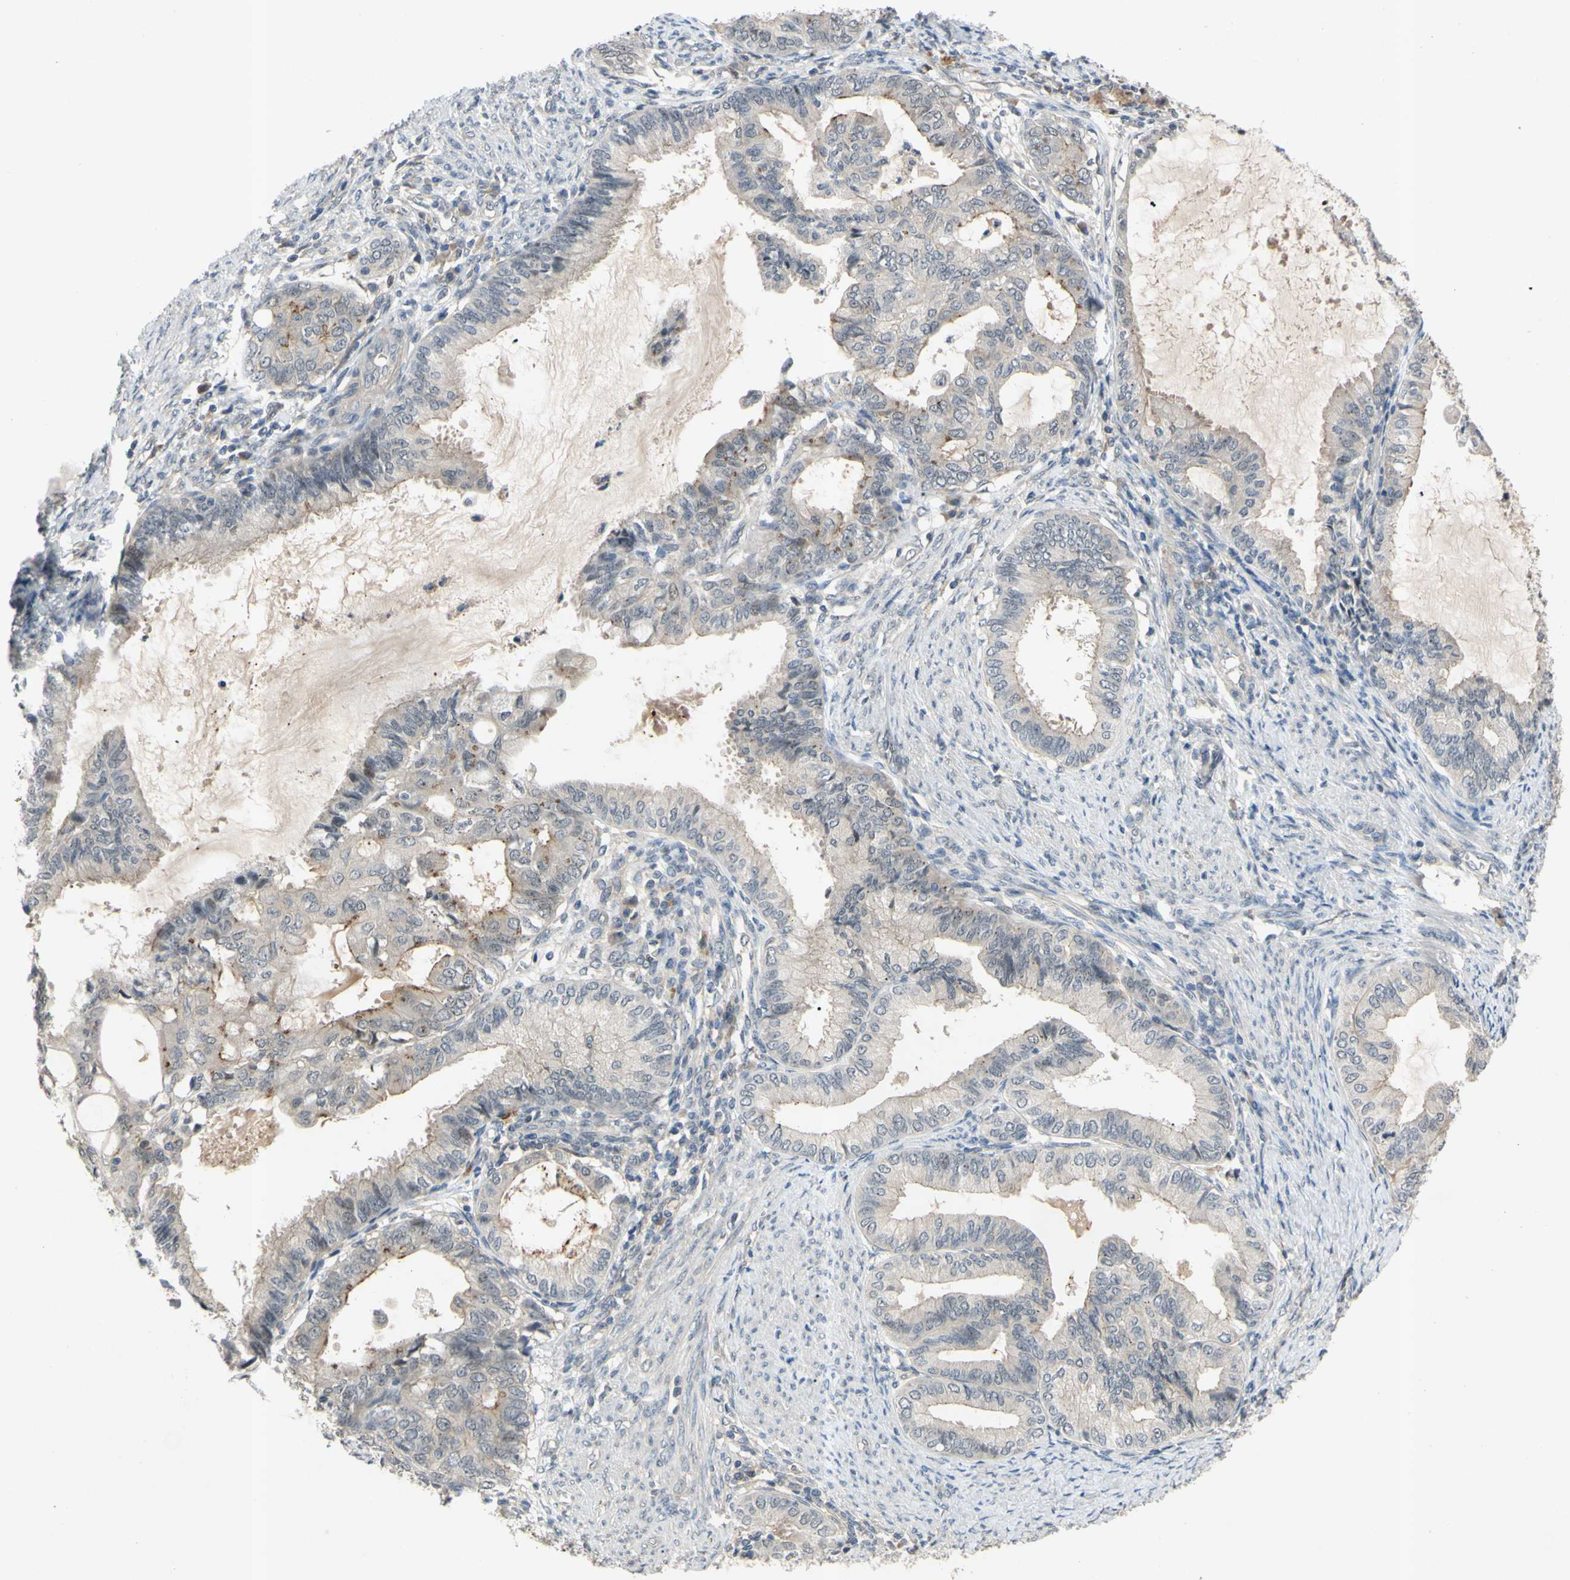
{"staining": {"intensity": "weak", "quantity": "25%-75%", "location": "cytoplasmic/membranous"}, "tissue": "endometrial cancer", "cell_type": "Tumor cells", "image_type": "cancer", "snomed": [{"axis": "morphology", "description": "Adenocarcinoma, NOS"}, {"axis": "topography", "description": "Endometrium"}], "caption": "High-power microscopy captured an immunohistochemistry (IHC) histopathology image of adenocarcinoma (endometrial), revealing weak cytoplasmic/membranous positivity in about 25%-75% of tumor cells.", "gene": "ALK", "patient": {"sex": "female", "age": 86}}